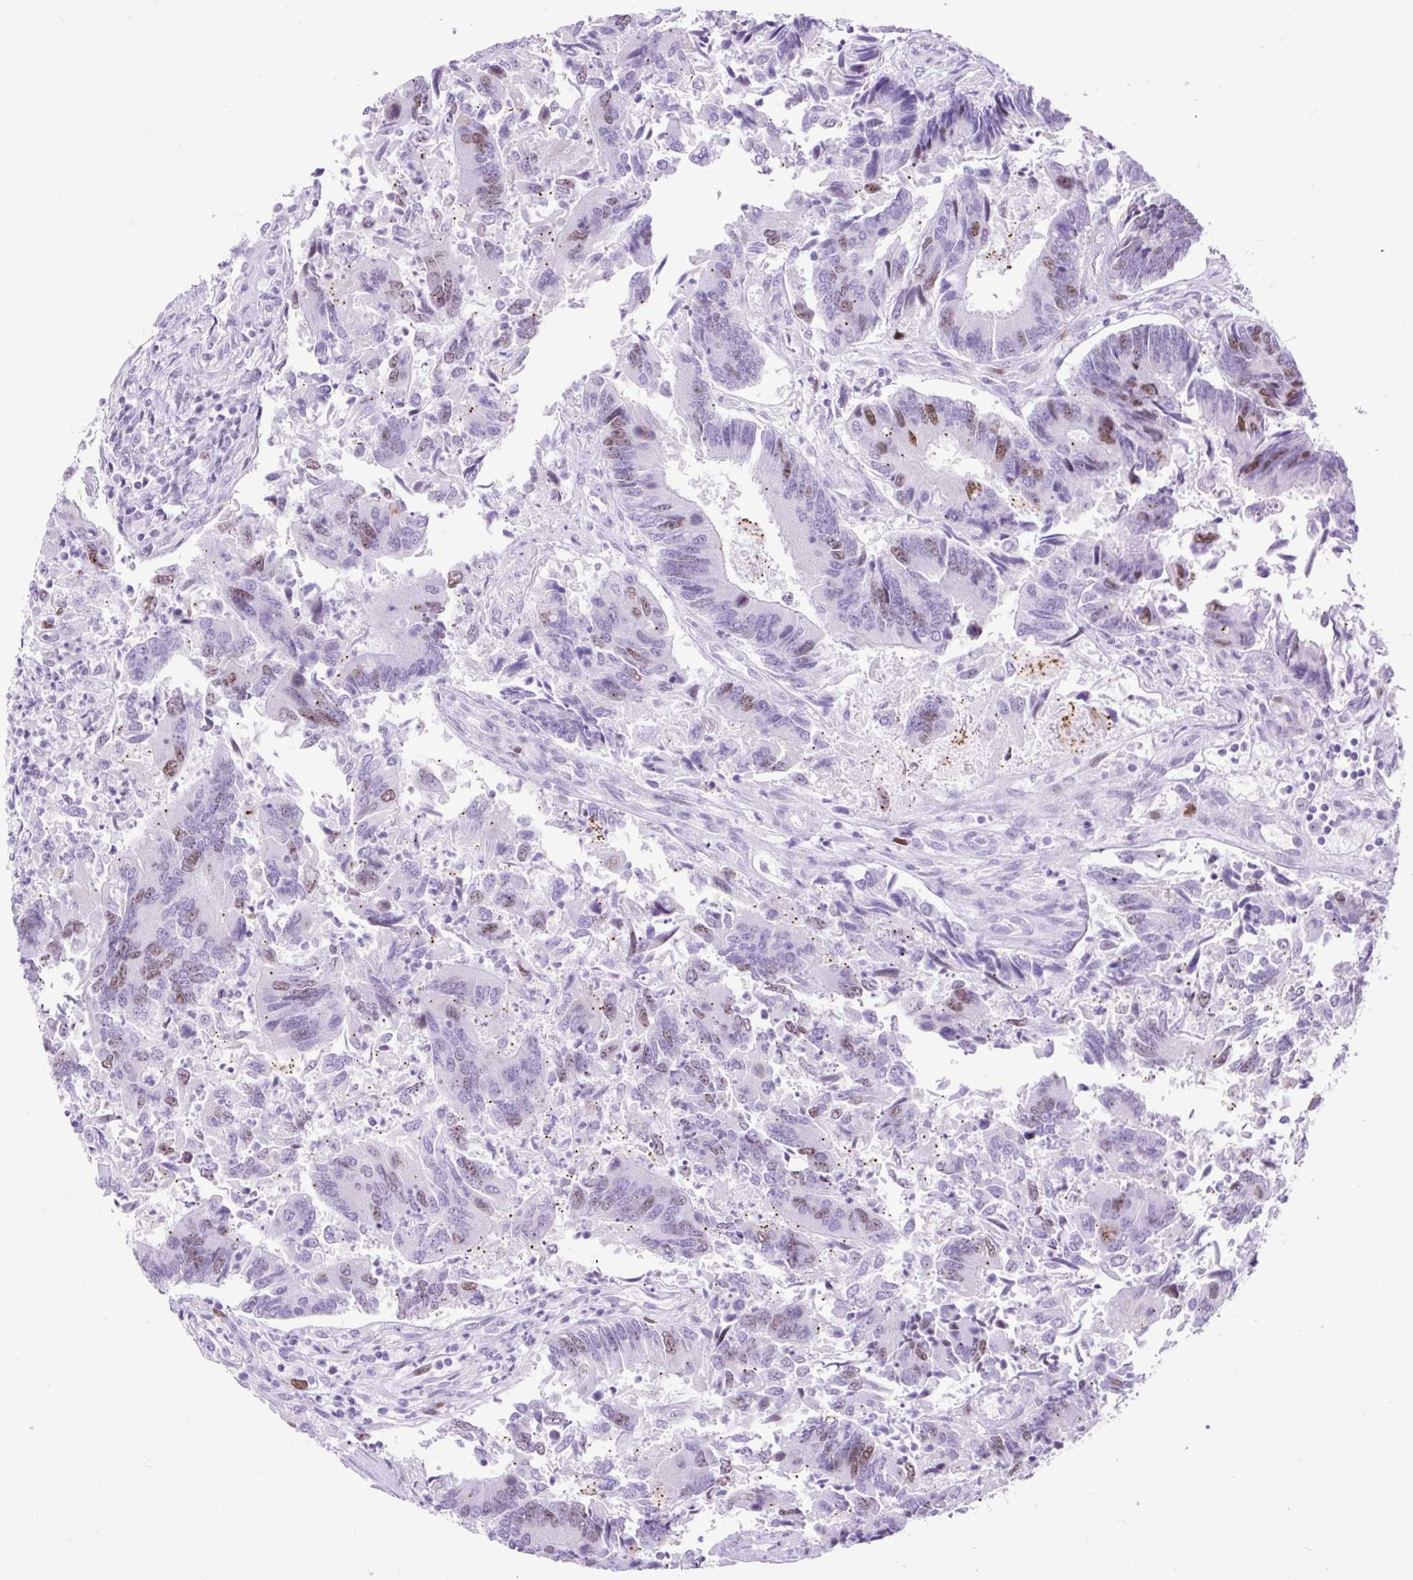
{"staining": {"intensity": "moderate", "quantity": "<25%", "location": "nuclear"}, "tissue": "colorectal cancer", "cell_type": "Tumor cells", "image_type": "cancer", "snomed": [{"axis": "morphology", "description": "Adenocarcinoma, NOS"}, {"axis": "topography", "description": "Colon"}], "caption": "DAB immunohistochemical staining of adenocarcinoma (colorectal) displays moderate nuclear protein positivity in approximately <25% of tumor cells. Ihc stains the protein of interest in brown and the nuclei are stained blue.", "gene": "RACGAP1", "patient": {"sex": "female", "age": 67}}